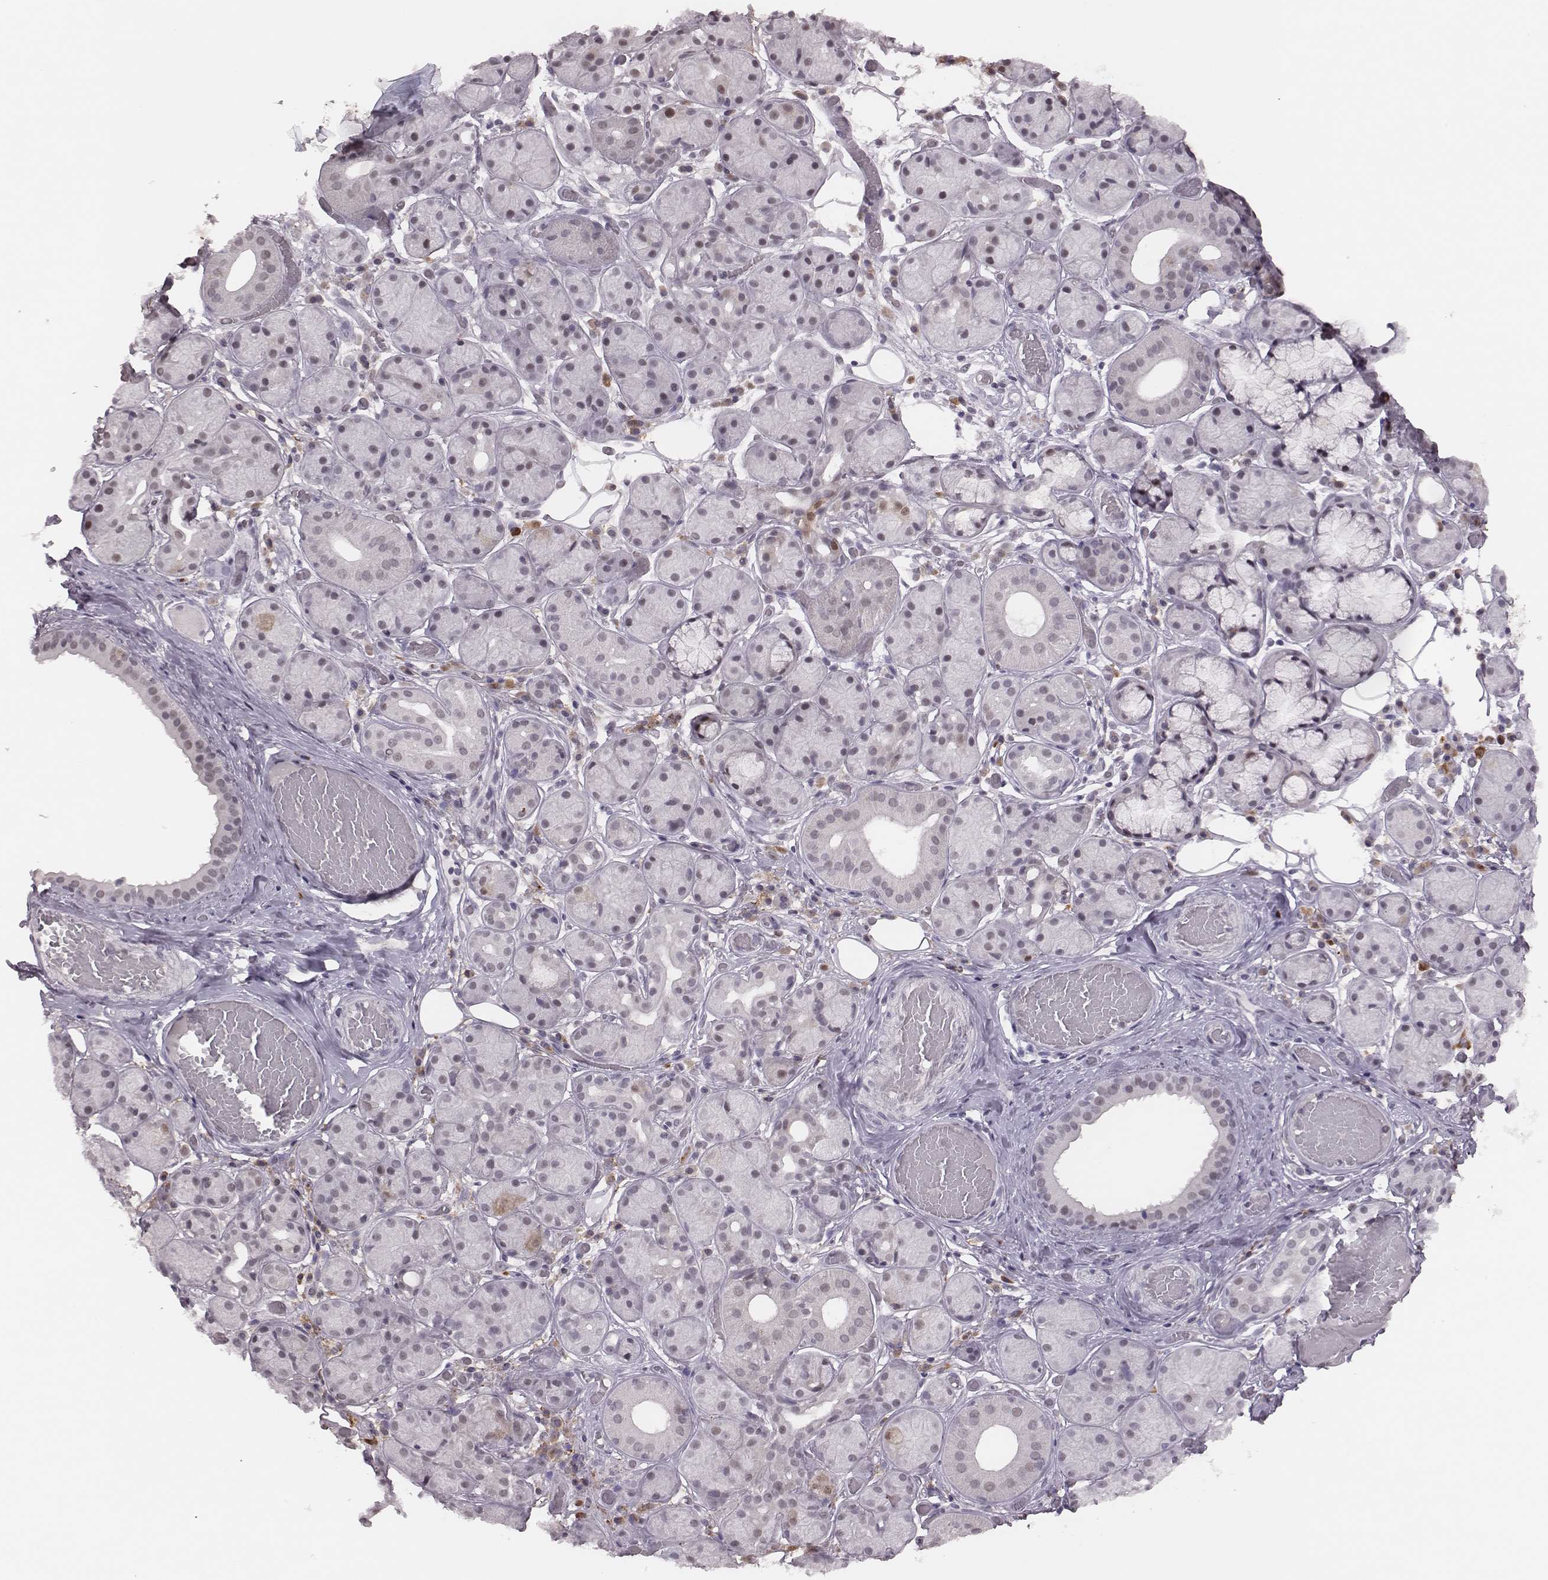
{"staining": {"intensity": "negative", "quantity": "none", "location": "none"}, "tissue": "salivary gland", "cell_type": "Glandular cells", "image_type": "normal", "snomed": [{"axis": "morphology", "description": "Normal tissue, NOS"}, {"axis": "topography", "description": "Salivary gland"}, {"axis": "topography", "description": "Peripheral nerve tissue"}], "caption": "This is an immunohistochemistry (IHC) image of normal human salivary gland. There is no staining in glandular cells.", "gene": "PBK", "patient": {"sex": "male", "age": 71}}